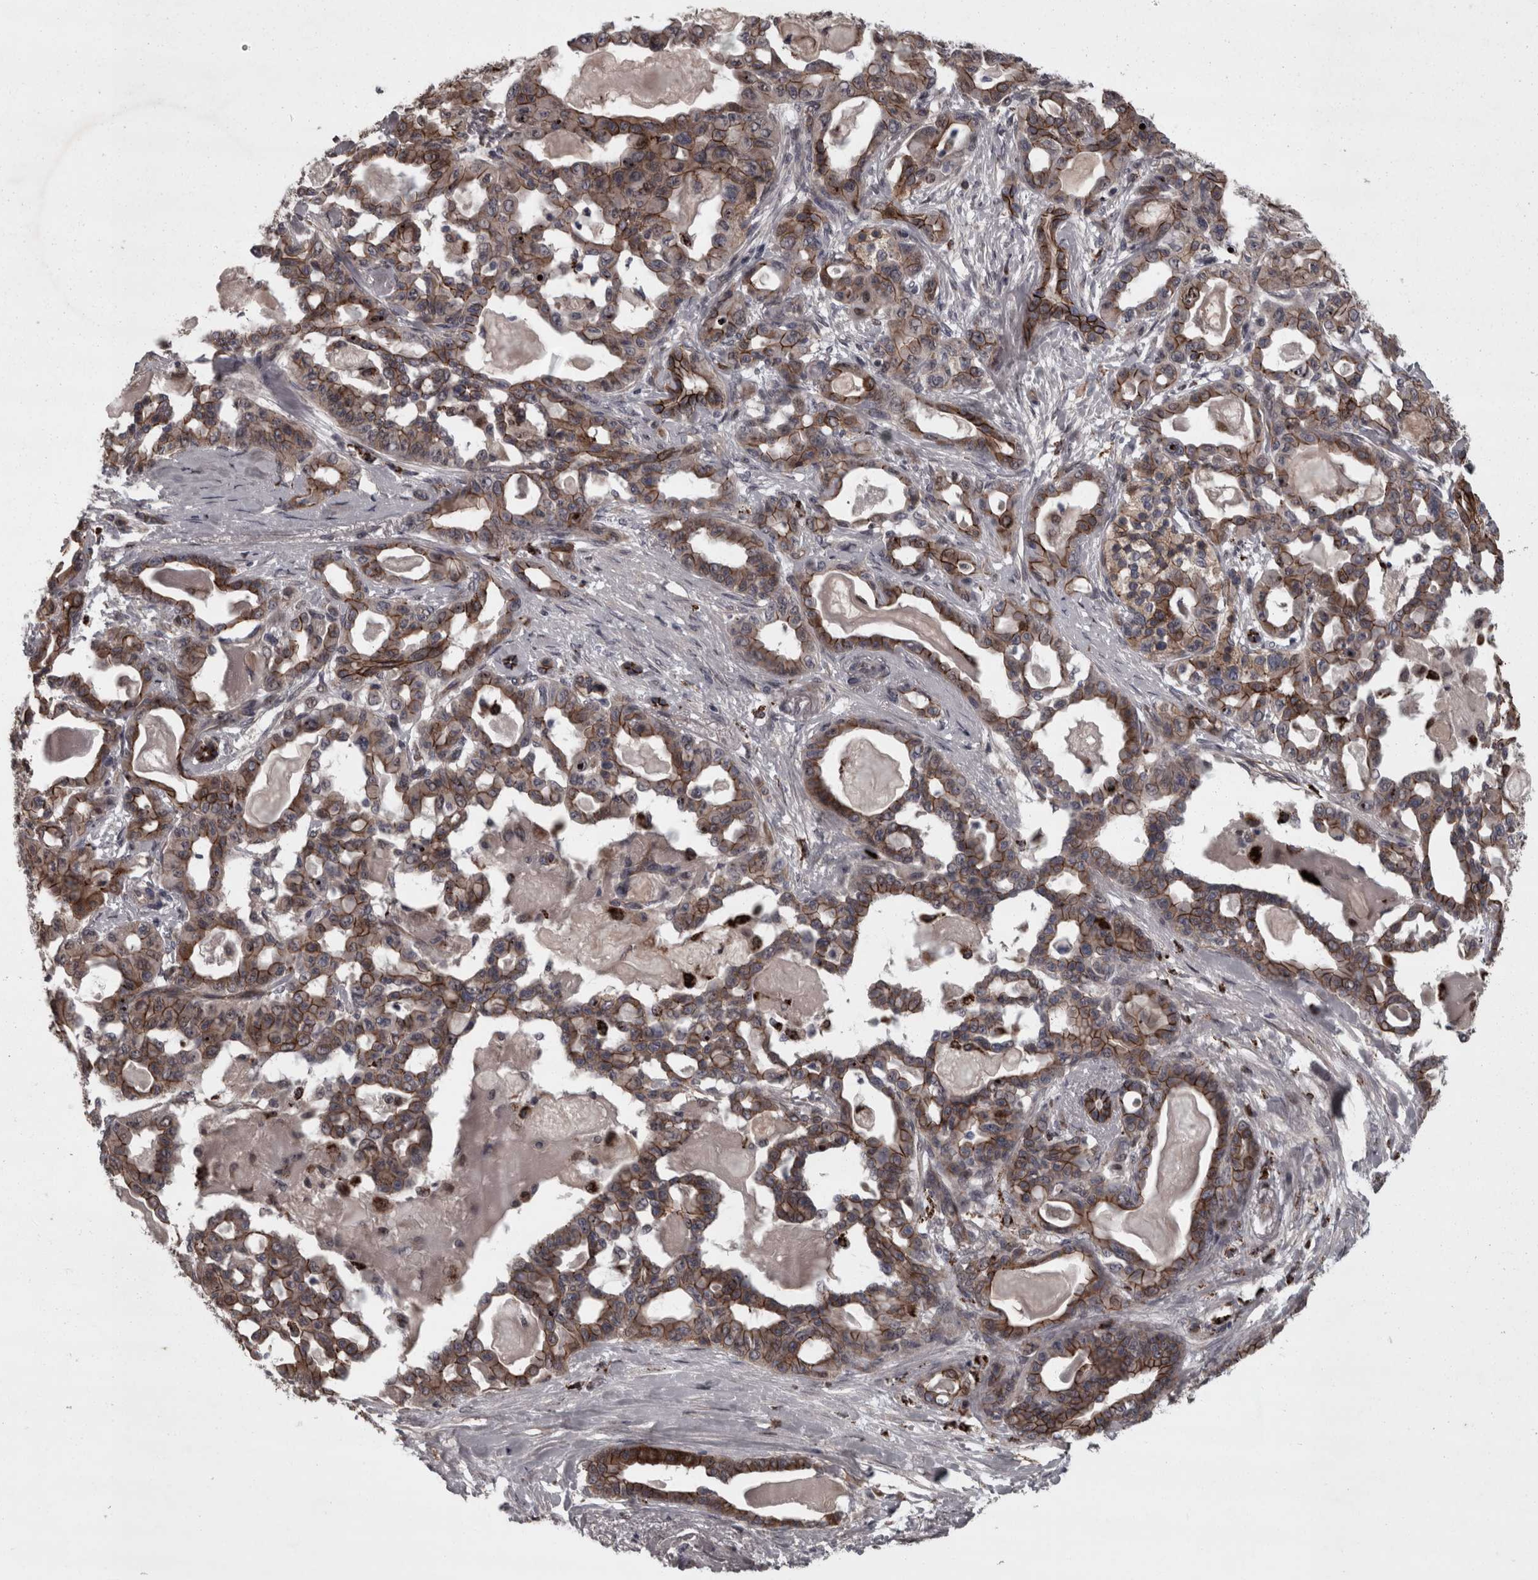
{"staining": {"intensity": "moderate", "quantity": ">75%", "location": "cytoplasmic/membranous"}, "tissue": "pancreatic cancer", "cell_type": "Tumor cells", "image_type": "cancer", "snomed": [{"axis": "morphology", "description": "Adenocarcinoma, NOS"}, {"axis": "topography", "description": "Pancreas"}], "caption": "DAB immunohistochemical staining of adenocarcinoma (pancreatic) exhibits moderate cytoplasmic/membranous protein staining in approximately >75% of tumor cells. The staining was performed using DAB (3,3'-diaminobenzidine), with brown indicating positive protein expression. Nuclei are stained blue with hematoxylin.", "gene": "PCDH17", "patient": {"sex": "male", "age": 63}}